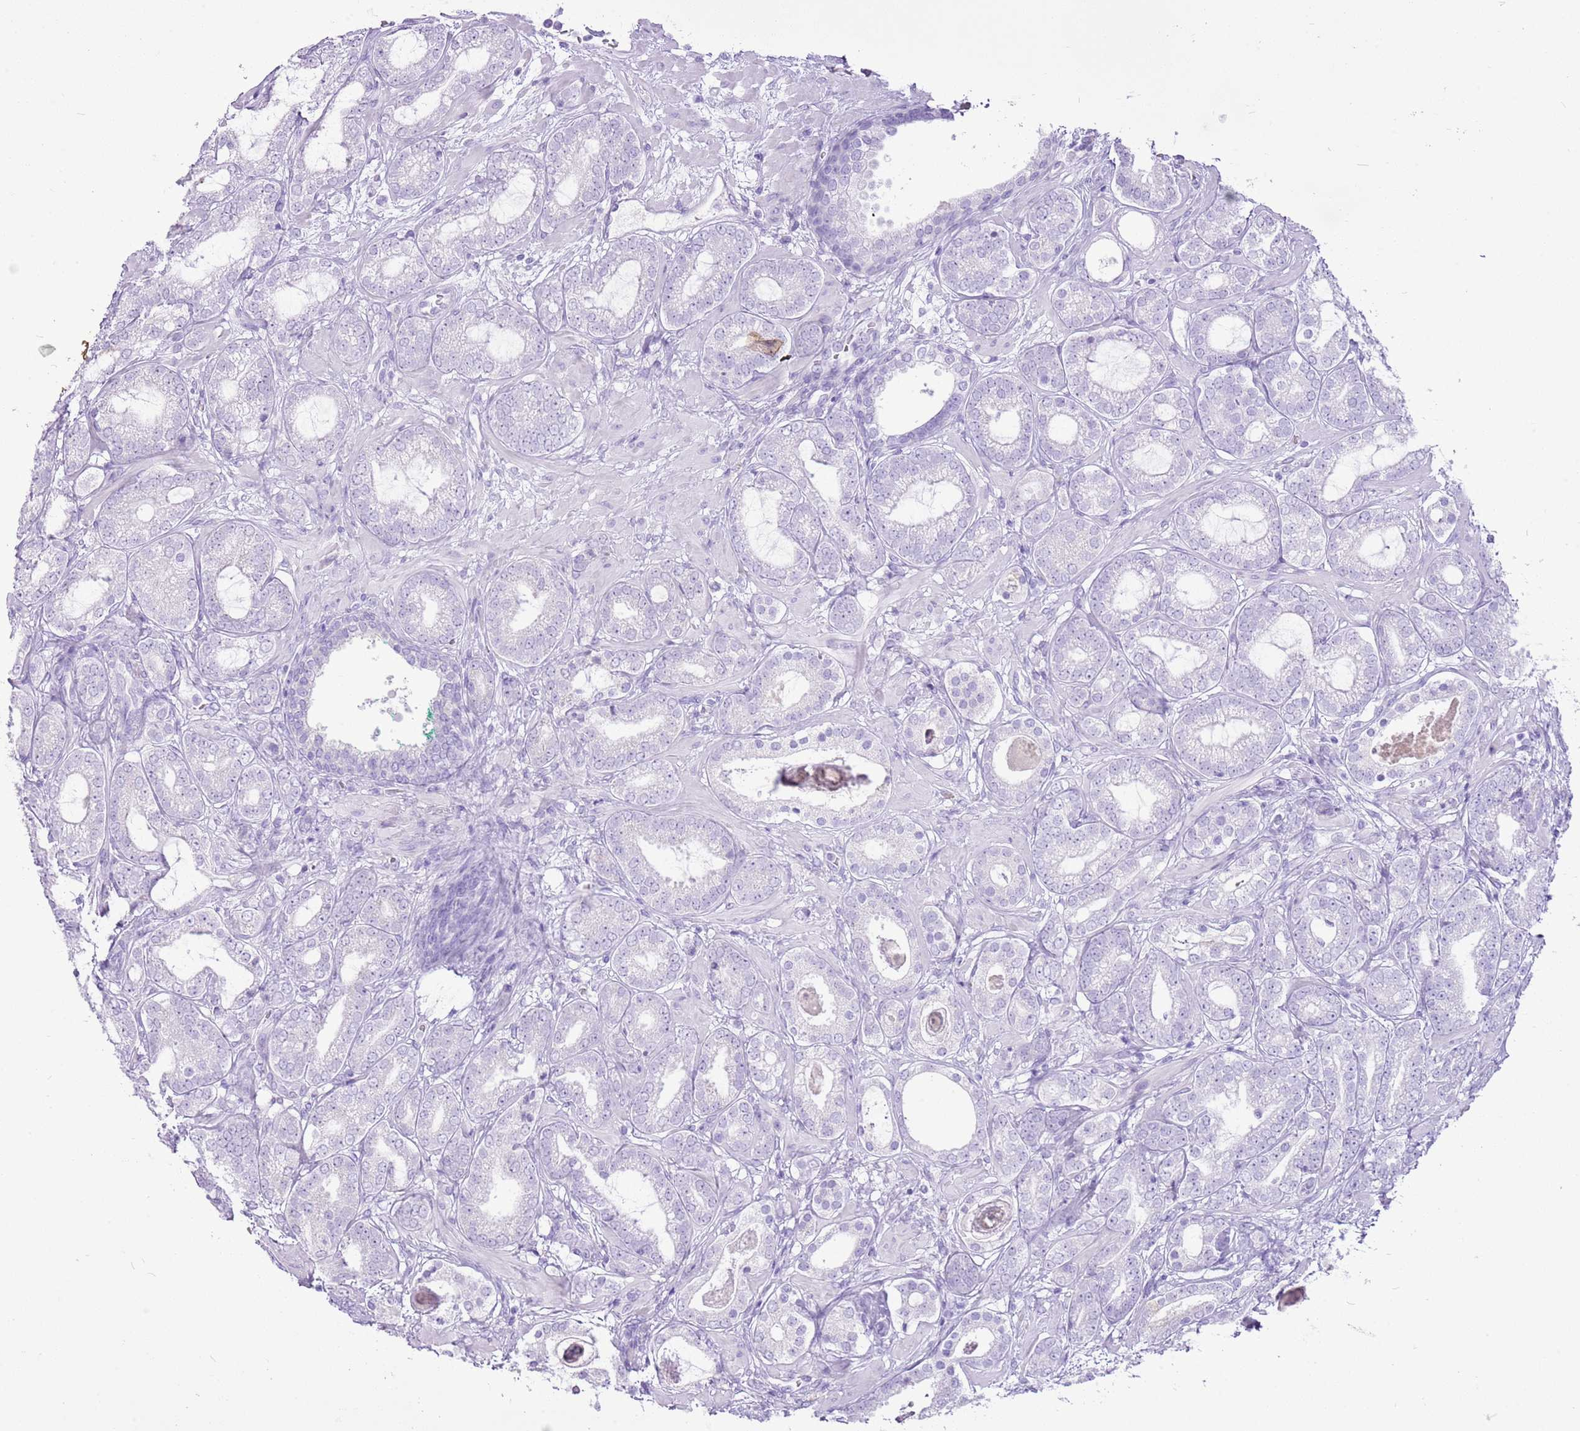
{"staining": {"intensity": "negative", "quantity": "none", "location": "none"}, "tissue": "prostate cancer", "cell_type": "Tumor cells", "image_type": "cancer", "snomed": [{"axis": "morphology", "description": "Adenocarcinoma, High grade"}, {"axis": "topography", "description": "Prostate"}], "caption": "Image shows no protein expression in tumor cells of prostate cancer (adenocarcinoma (high-grade)) tissue.", "gene": "CNFN", "patient": {"sex": "male", "age": 60}}